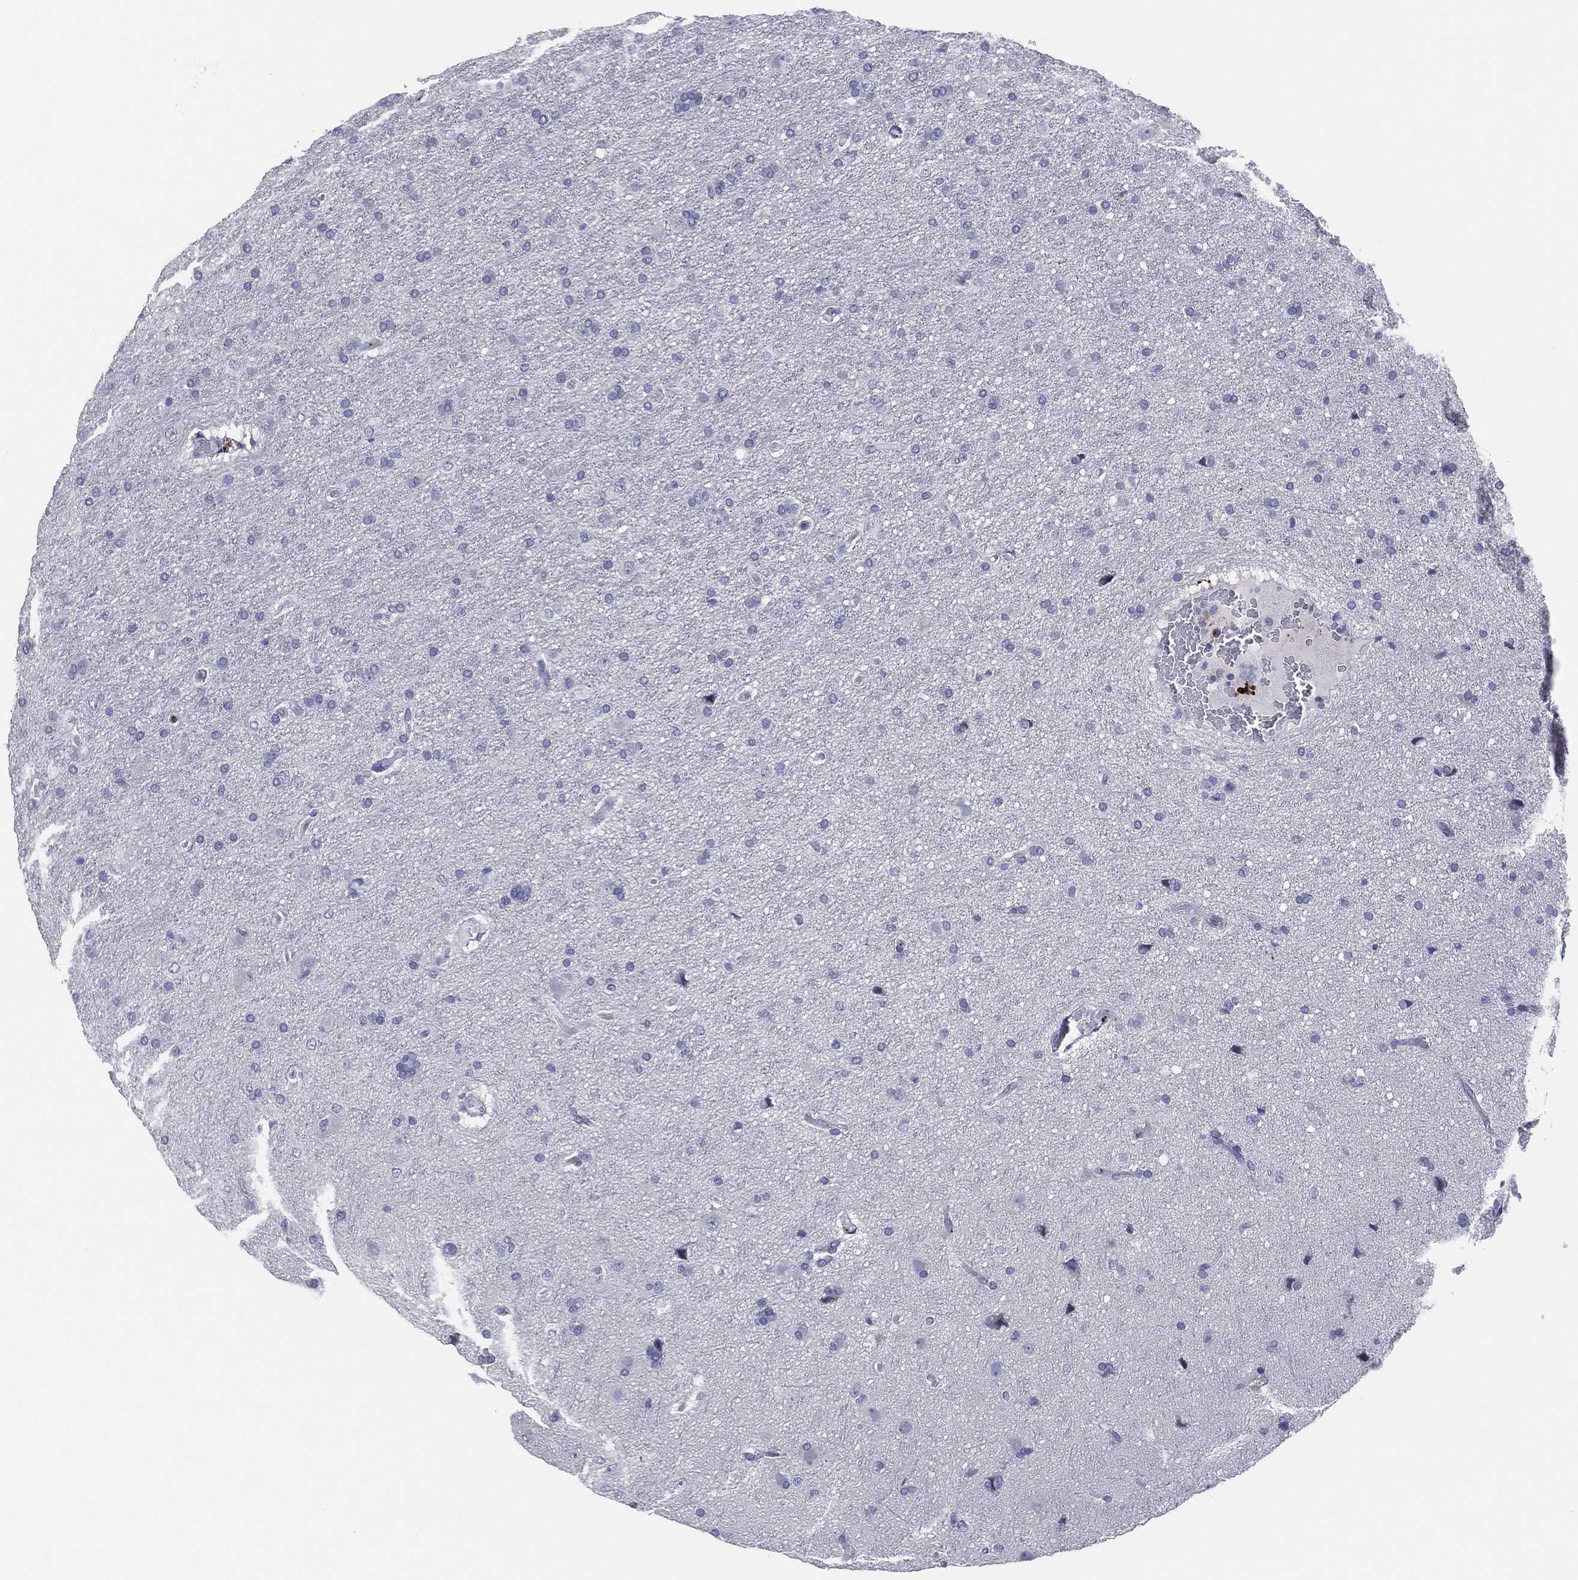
{"staining": {"intensity": "negative", "quantity": "none", "location": "none"}, "tissue": "glioma", "cell_type": "Tumor cells", "image_type": "cancer", "snomed": [{"axis": "morphology", "description": "Glioma, malignant, NOS"}, {"axis": "topography", "description": "Cerebral cortex"}], "caption": "This is an immunohistochemistry (IHC) photomicrograph of glioma. There is no positivity in tumor cells.", "gene": "PLAC8", "patient": {"sex": "male", "age": 58}}